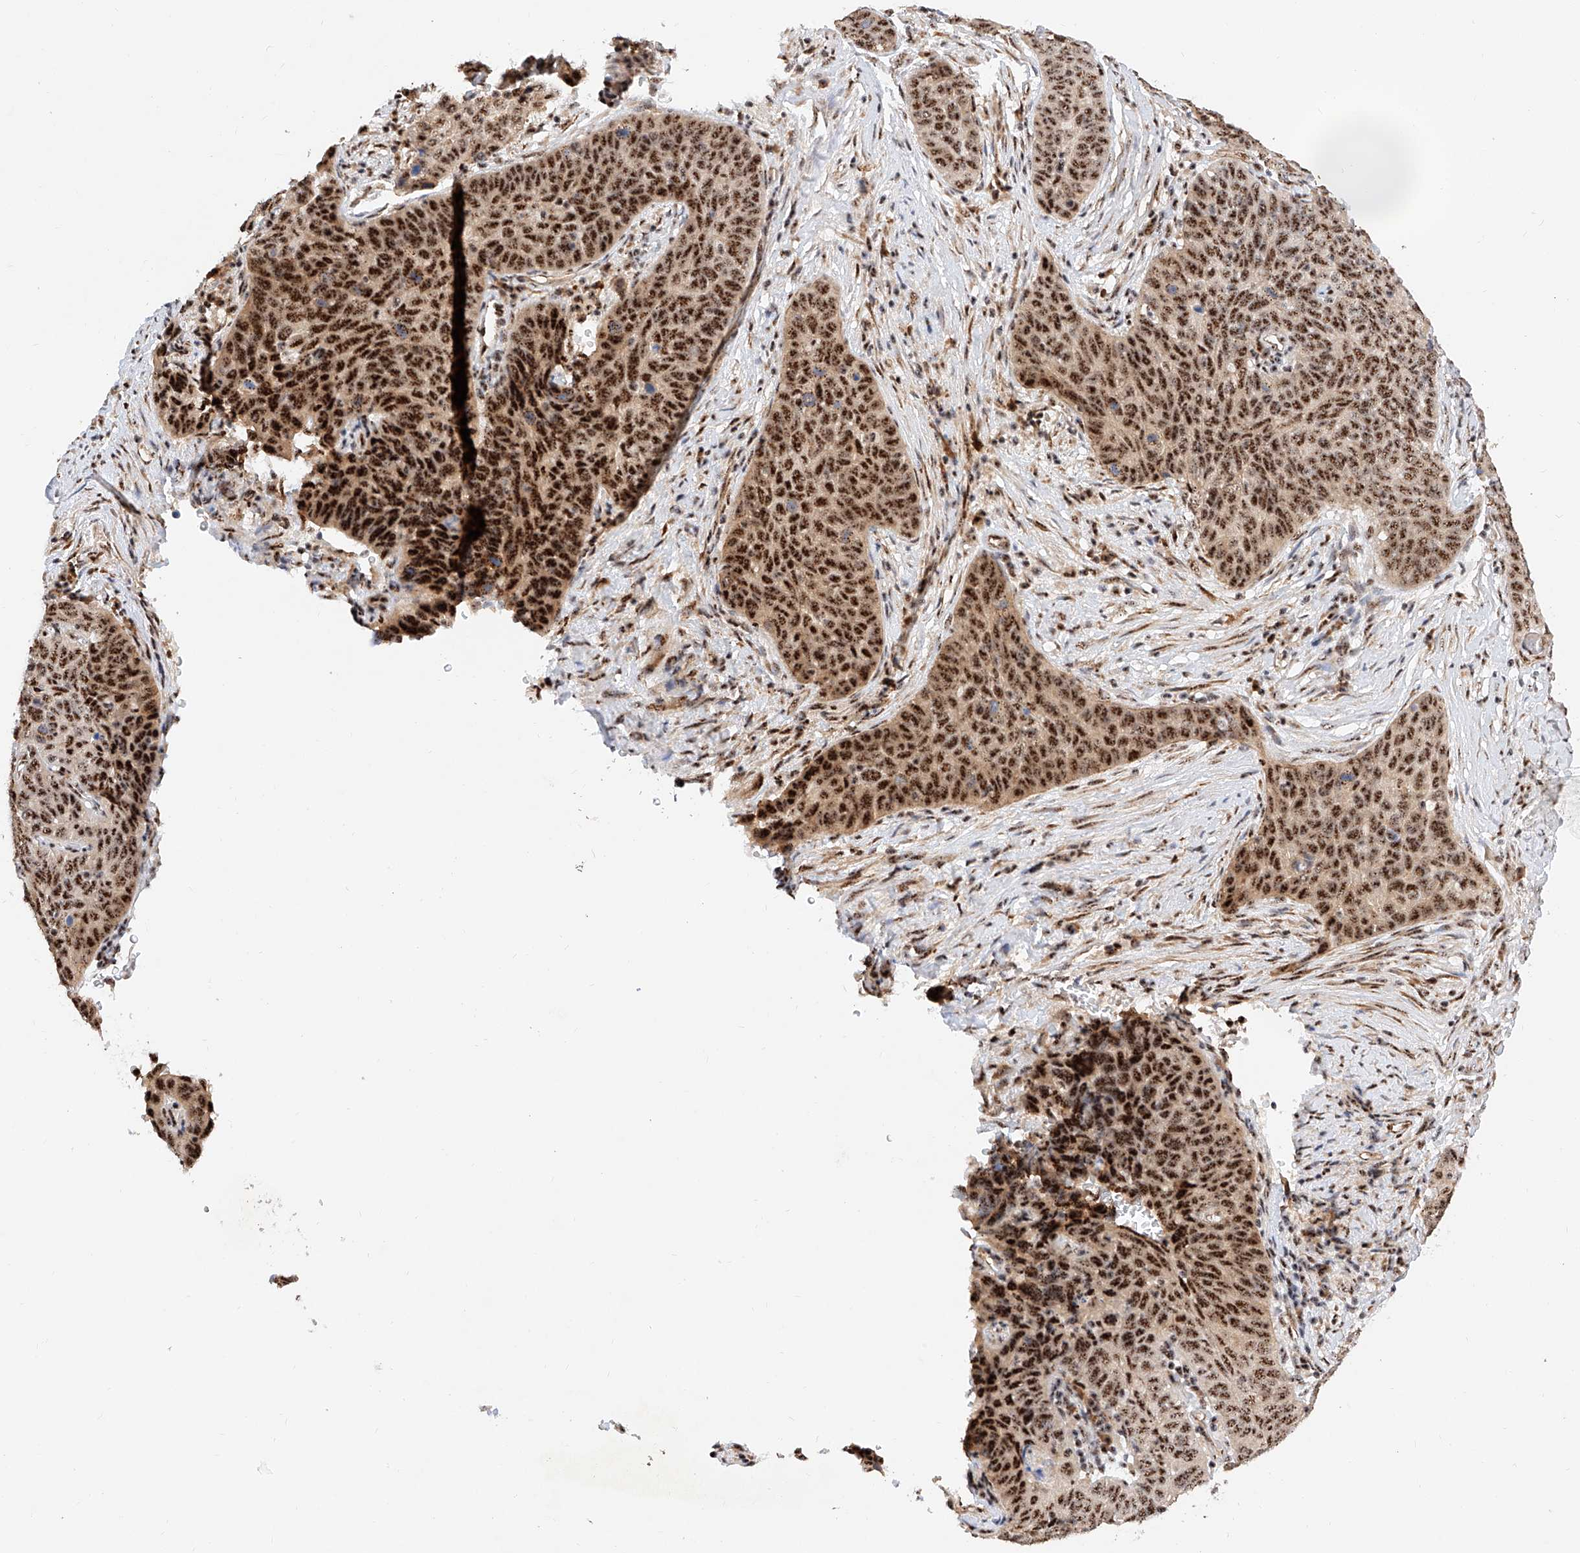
{"staining": {"intensity": "strong", "quantity": ">75%", "location": "nuclear"}, "tissue": "cervical cancer", "cell_type": "Tumor cells", "image_type": "cancer", "snomed": [{"axis": "morphology", "description": "Squamous cell carcinoma, NOS"}, {"axis": "topography", "description": "Cervix"}], "caption": "This is a photomicrograph of IHC staining of cervical cancer, which shows strong expression in the nuclear of tumor cells.", "gene": "ATXN7L2", "patient": {"sex": "female", "age": 60}}